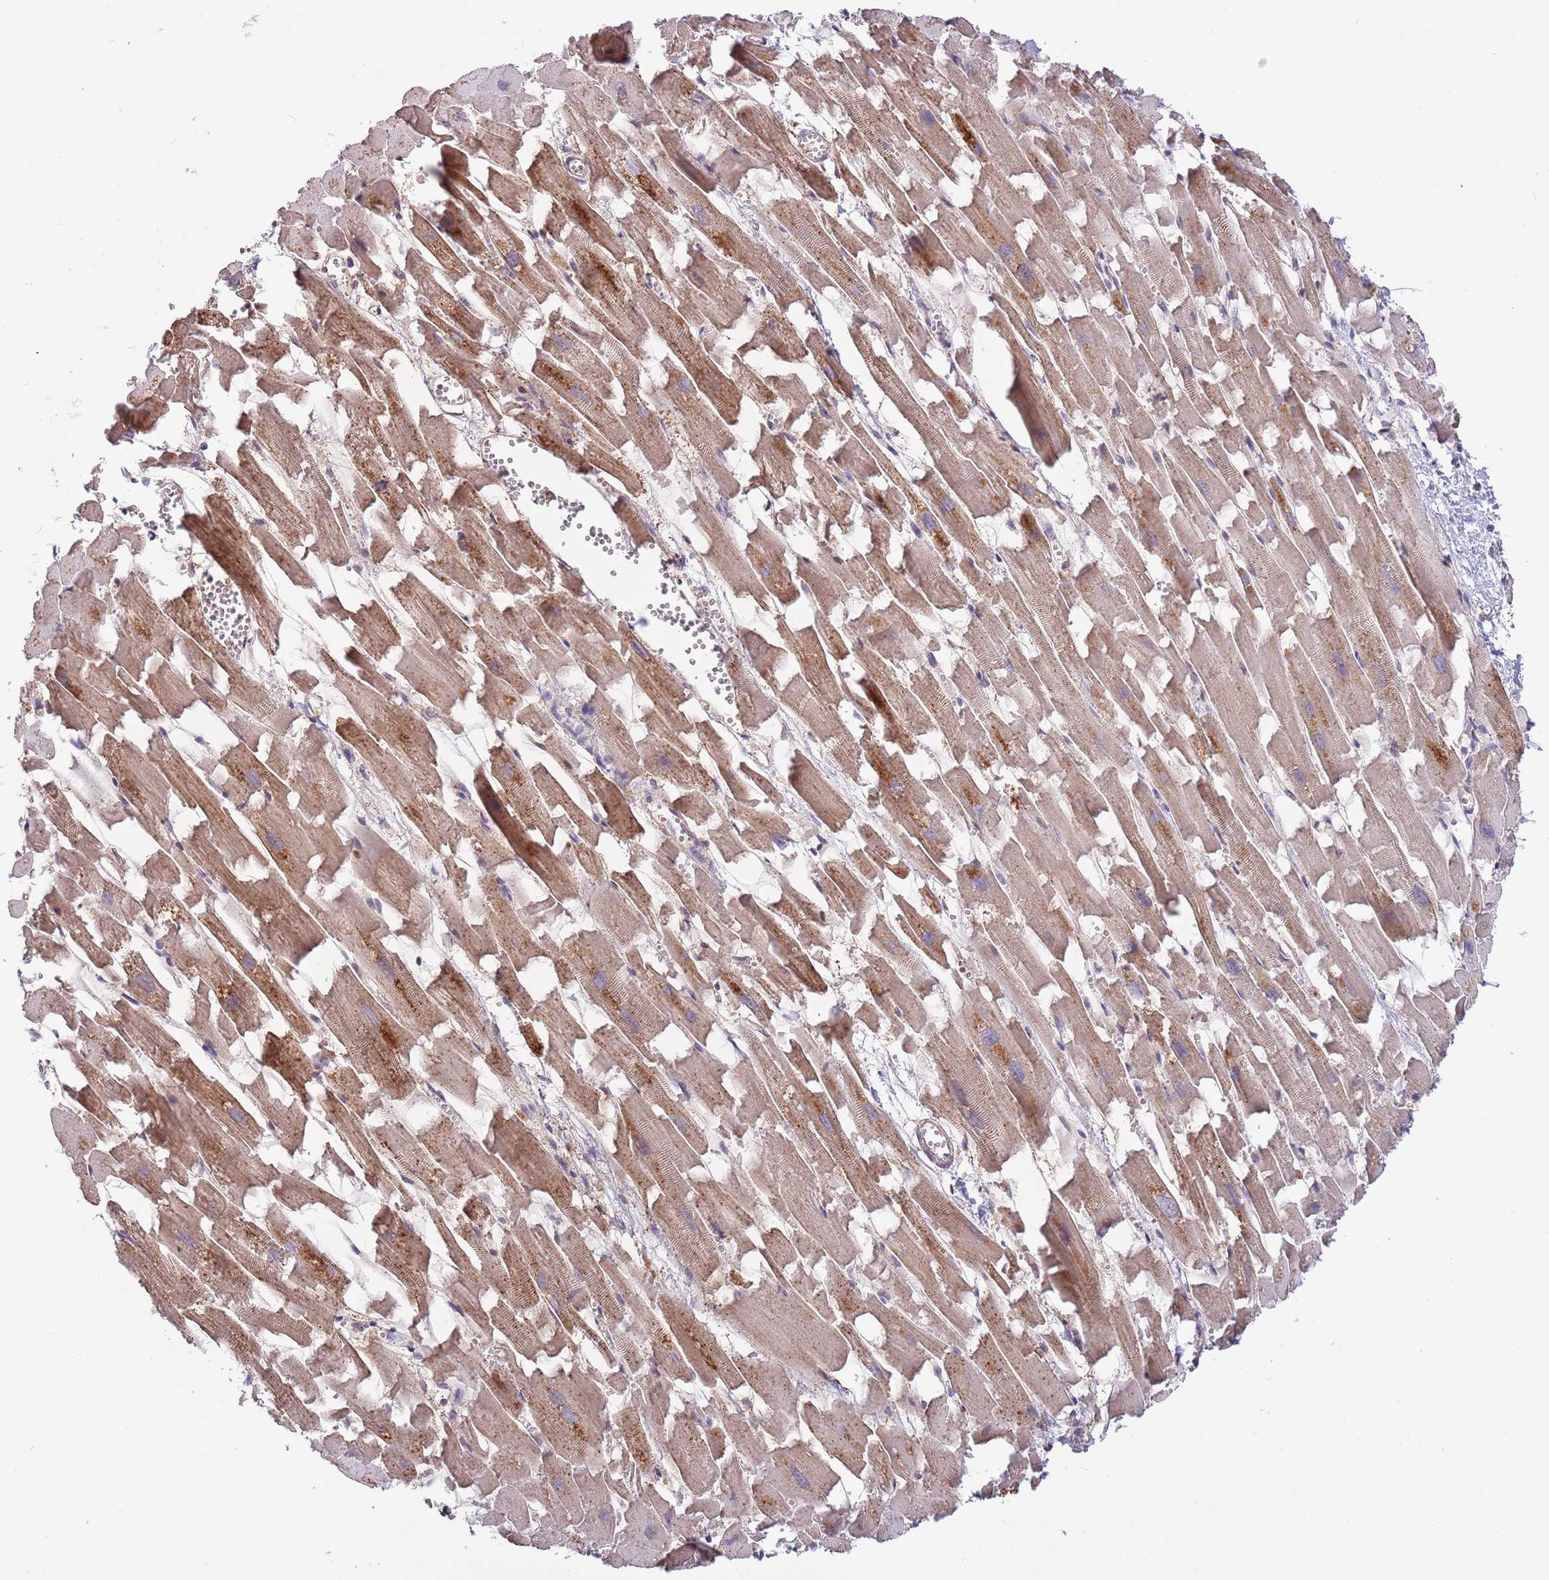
{"staining": {"intensity": "moderate", "quantity": ">75%", "location": "cytoplasmic/membranous"}, "tissue": "heart muscle", "cell_type": "Cardiomyocytes", "image_type": "normal", "snomed": [{"axis": "morphology", "description": "Normal tissue, NOS"}, {"axis": "topography", "description": "Heart"}], "caption": "IHC histopathology image of normal heart muscle: human heart muscle stained using immunohistochemistry reveals medium levels of moderate protein expression localized specifically in the cytoplasmic/membranous of cardiomyocytes, appearing as a cytoplasmic/membranous brown color.", "gene": "CCNJL", "patient": {"sex": "female", "age": 64}}